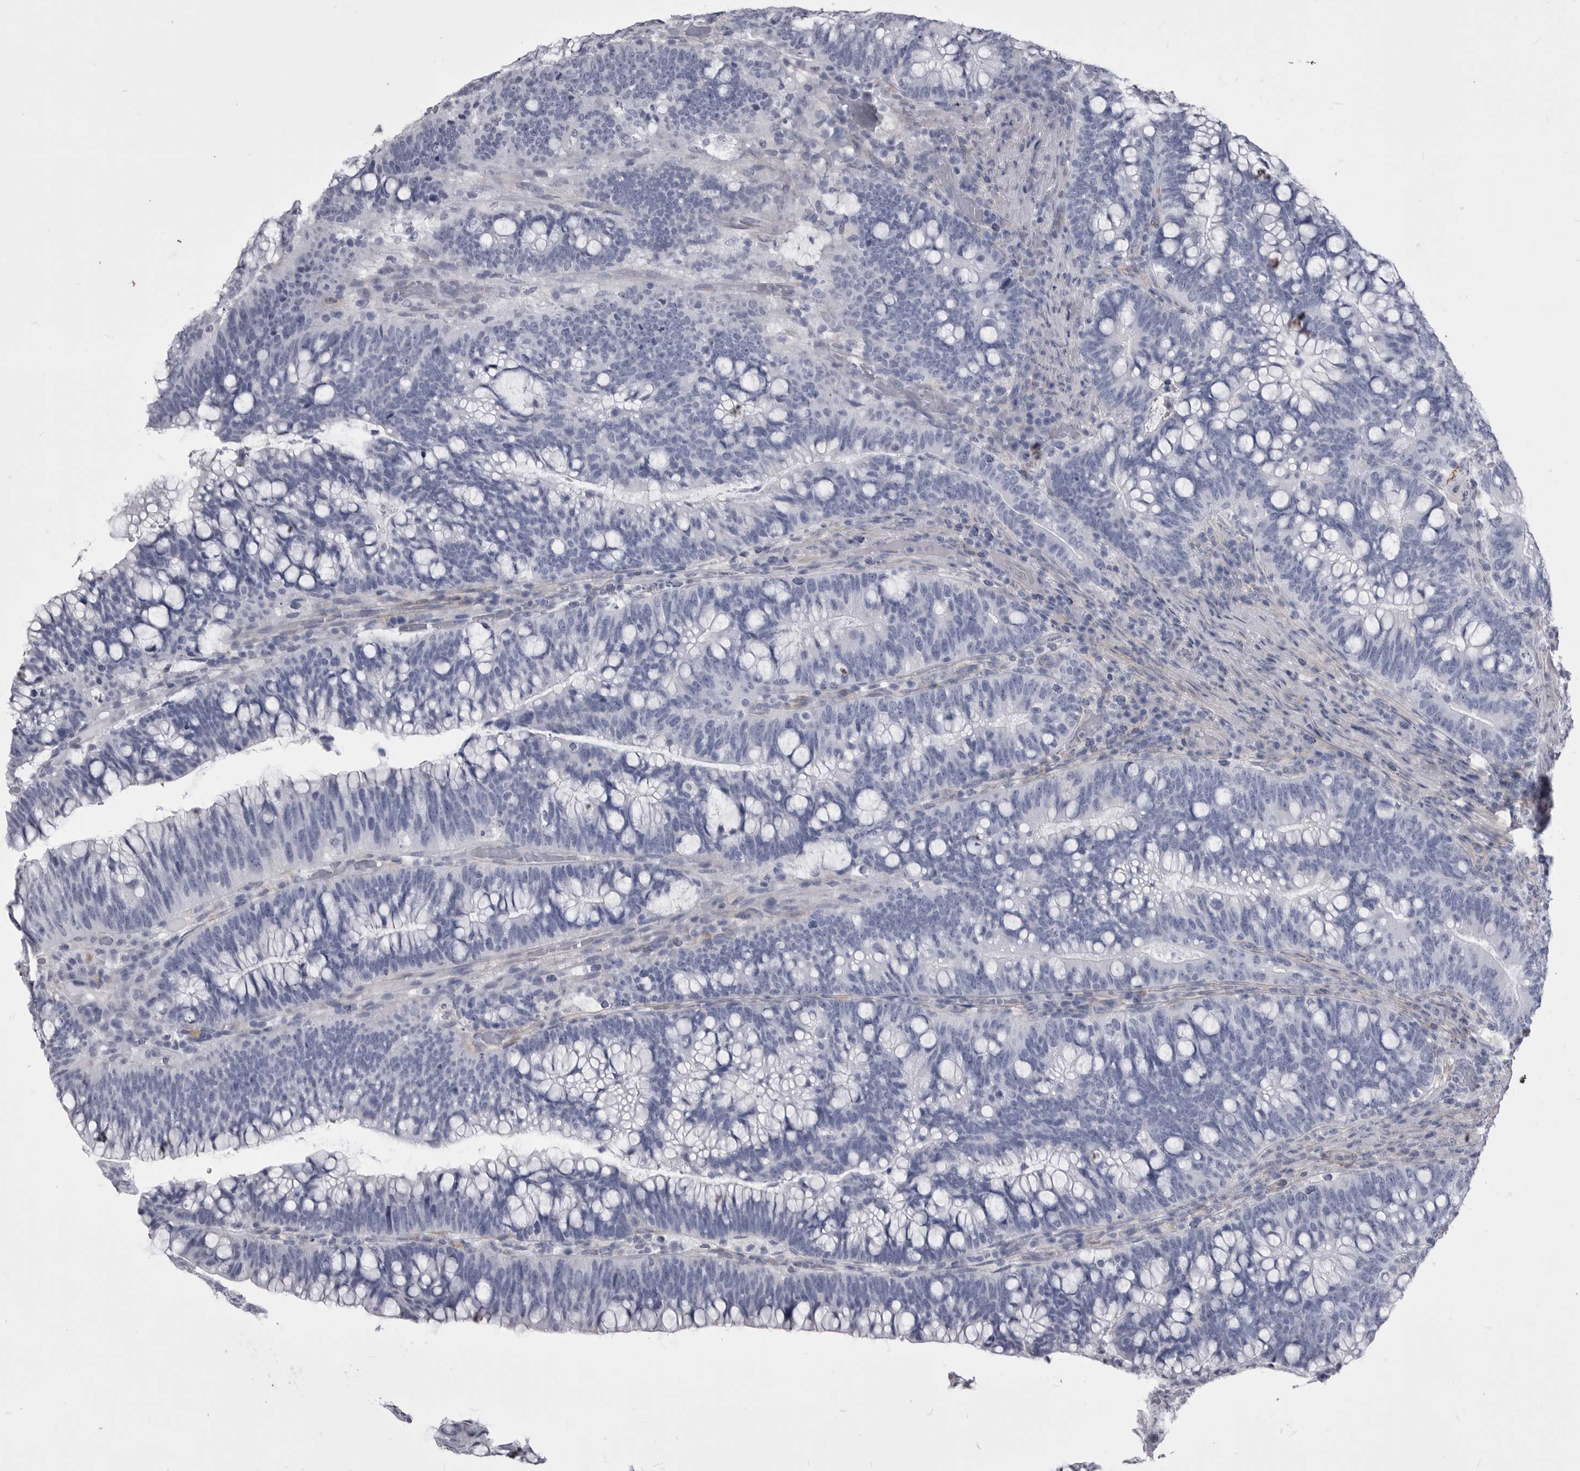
{"staining": {"intensity": "negative", "quantity": "none", "location": "none"}, "tissue": "colorectal cancer", "cell_type": "Tumor cells", "image_type": "cancer", "snomed": [{"axis": "morphology", "description": "Adenocarcinoma, NOS"}, {"axis": "topography", "description": "Colon"}], "caption": "A photomicrograph of human colorectal cancer is negative for staining in tumor cells.", "gene": "ANK2", "patient": {"sex": "female", "age": 66}}